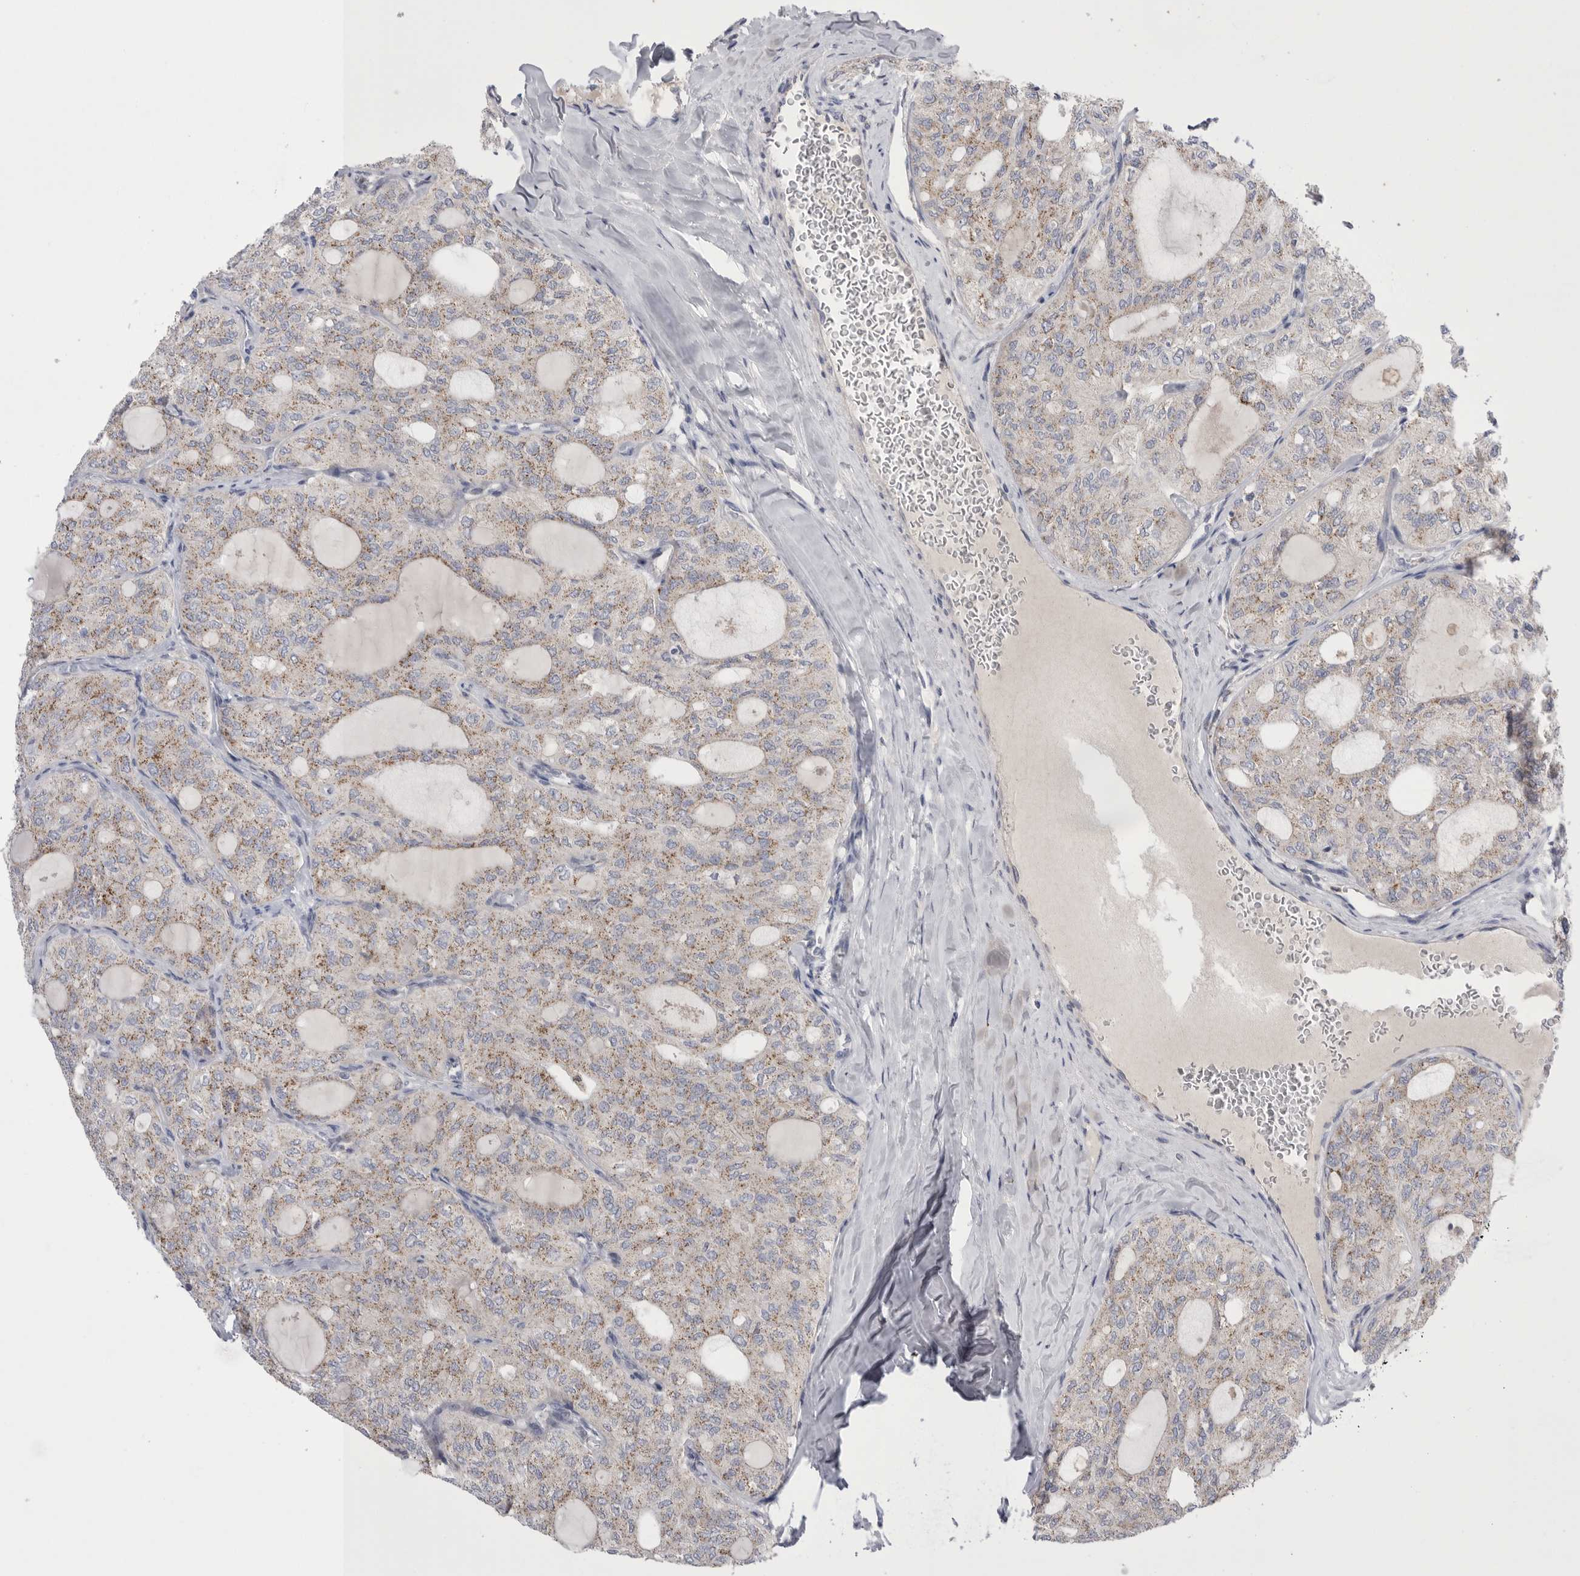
{"staining": {"intensity": "weak", "quantity": ">75%", "location": "cytoplasmic/membranous"}, "tissue": "thyroid cancer", "cell_type": "Tumor cells", "image_type": "cancer", "snomed": [{"axis": "morphology", "description": "Follicular adenoma carcinoma, NOS"}, {"axis": "topography", "description": "Thyroid gland"}], "caption": "A histopathology image of human follicular adenoma carcinoma (thyroid) stained for a protein shows weak cytoplasmic/membranous brown staining in tumor cells.", "gene": "CCDC126", "patient": {"sex": "male", "age": 75}}